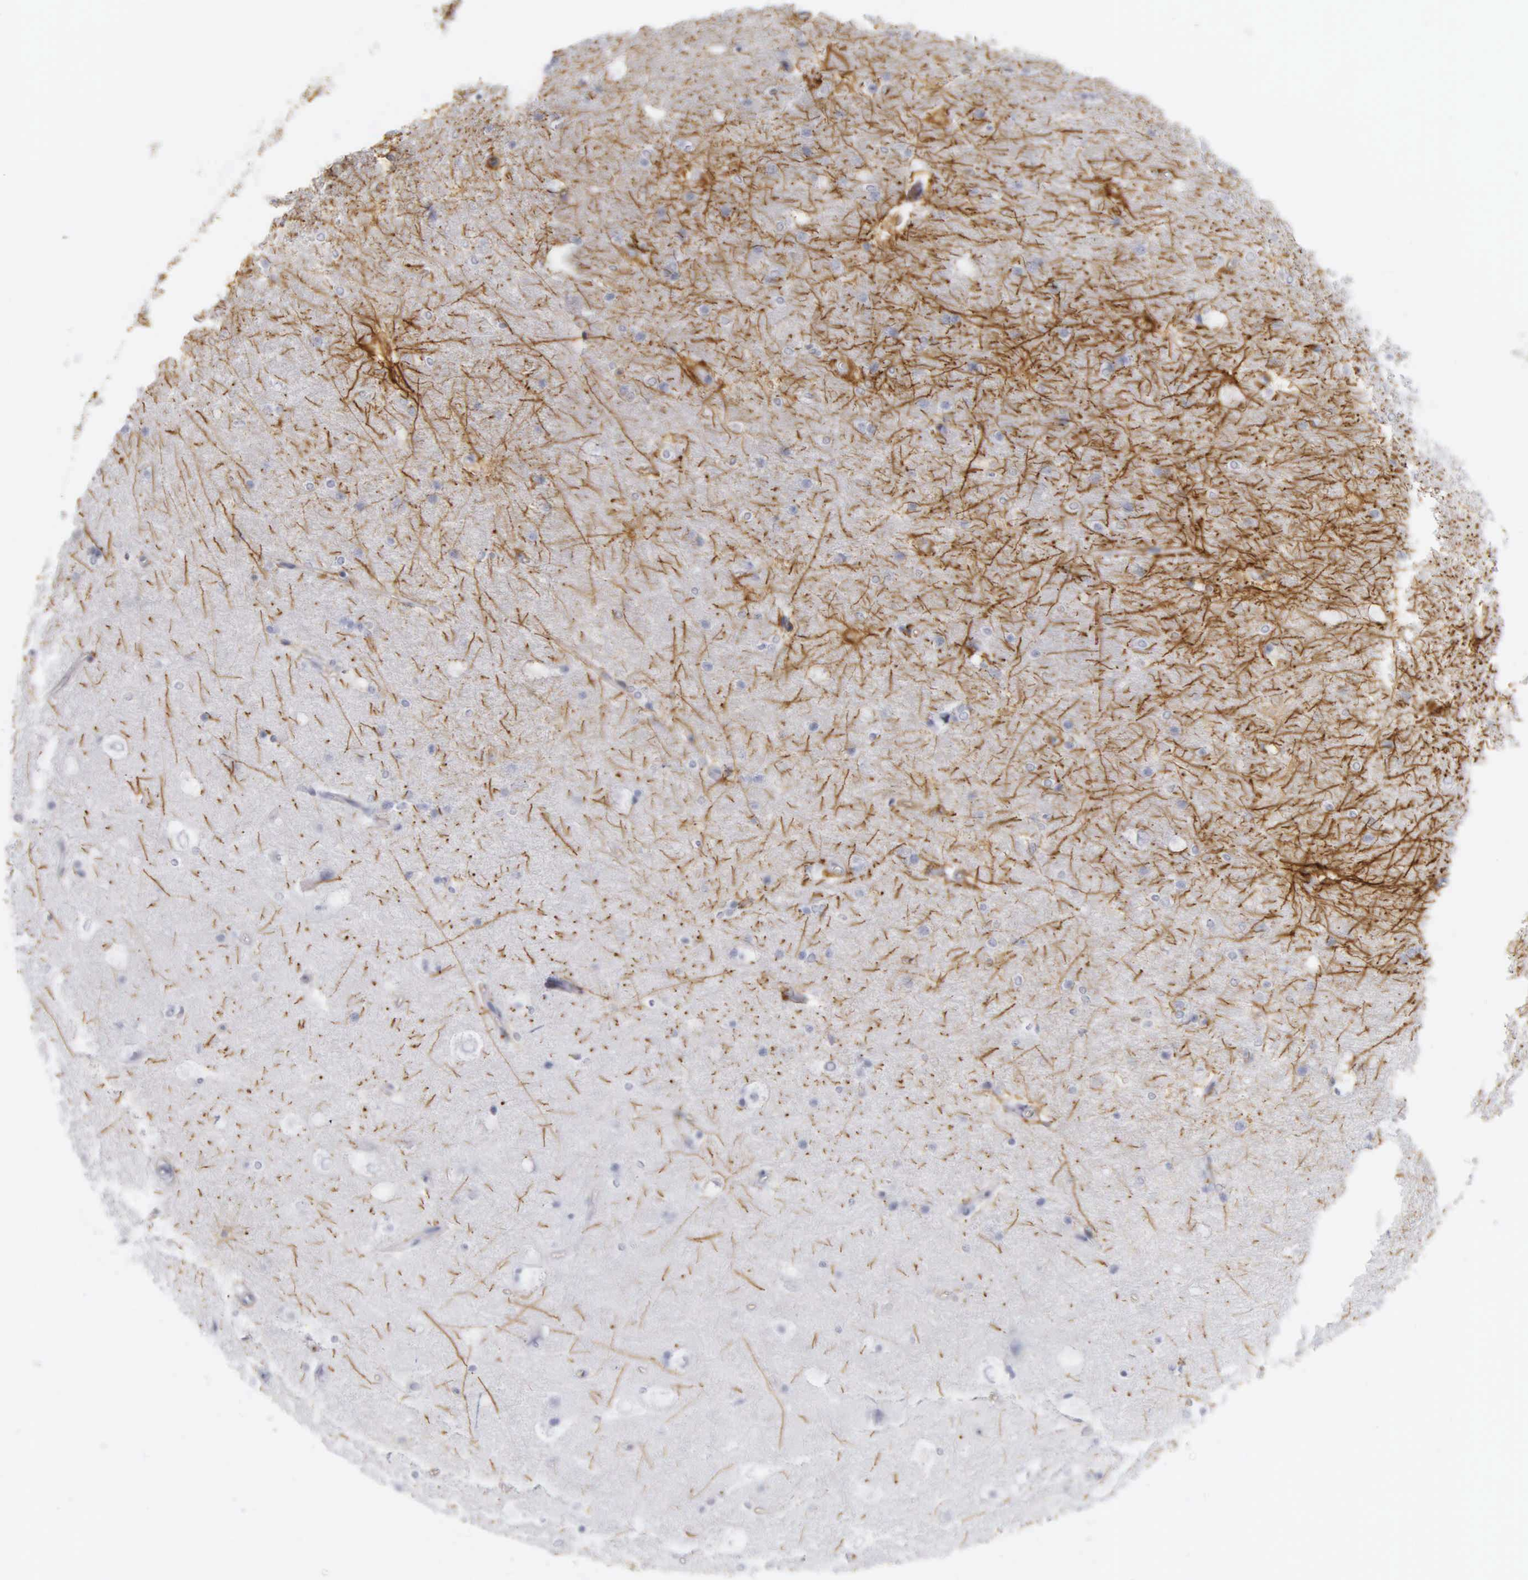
{"staining": {"intensity": "strong", "quantity": "<25%", "location": "cytoplasmic/membranous"}, "tissue": "hippocampus", "cell_type": "Glial cells", "image_type": "normal", "snomed": [{"axis": "morphology", "description": "Normal tissue, NOS"}, {"axis": "topography", "description": "Hippocampus"}], "caption": "Human hippocampus stained with a brown dye reveals strong cytoplasmic/membranous positive staining in about <25% of glial cells.", "gene": "DES", "patient": {"sex": "female", "age": 19}}